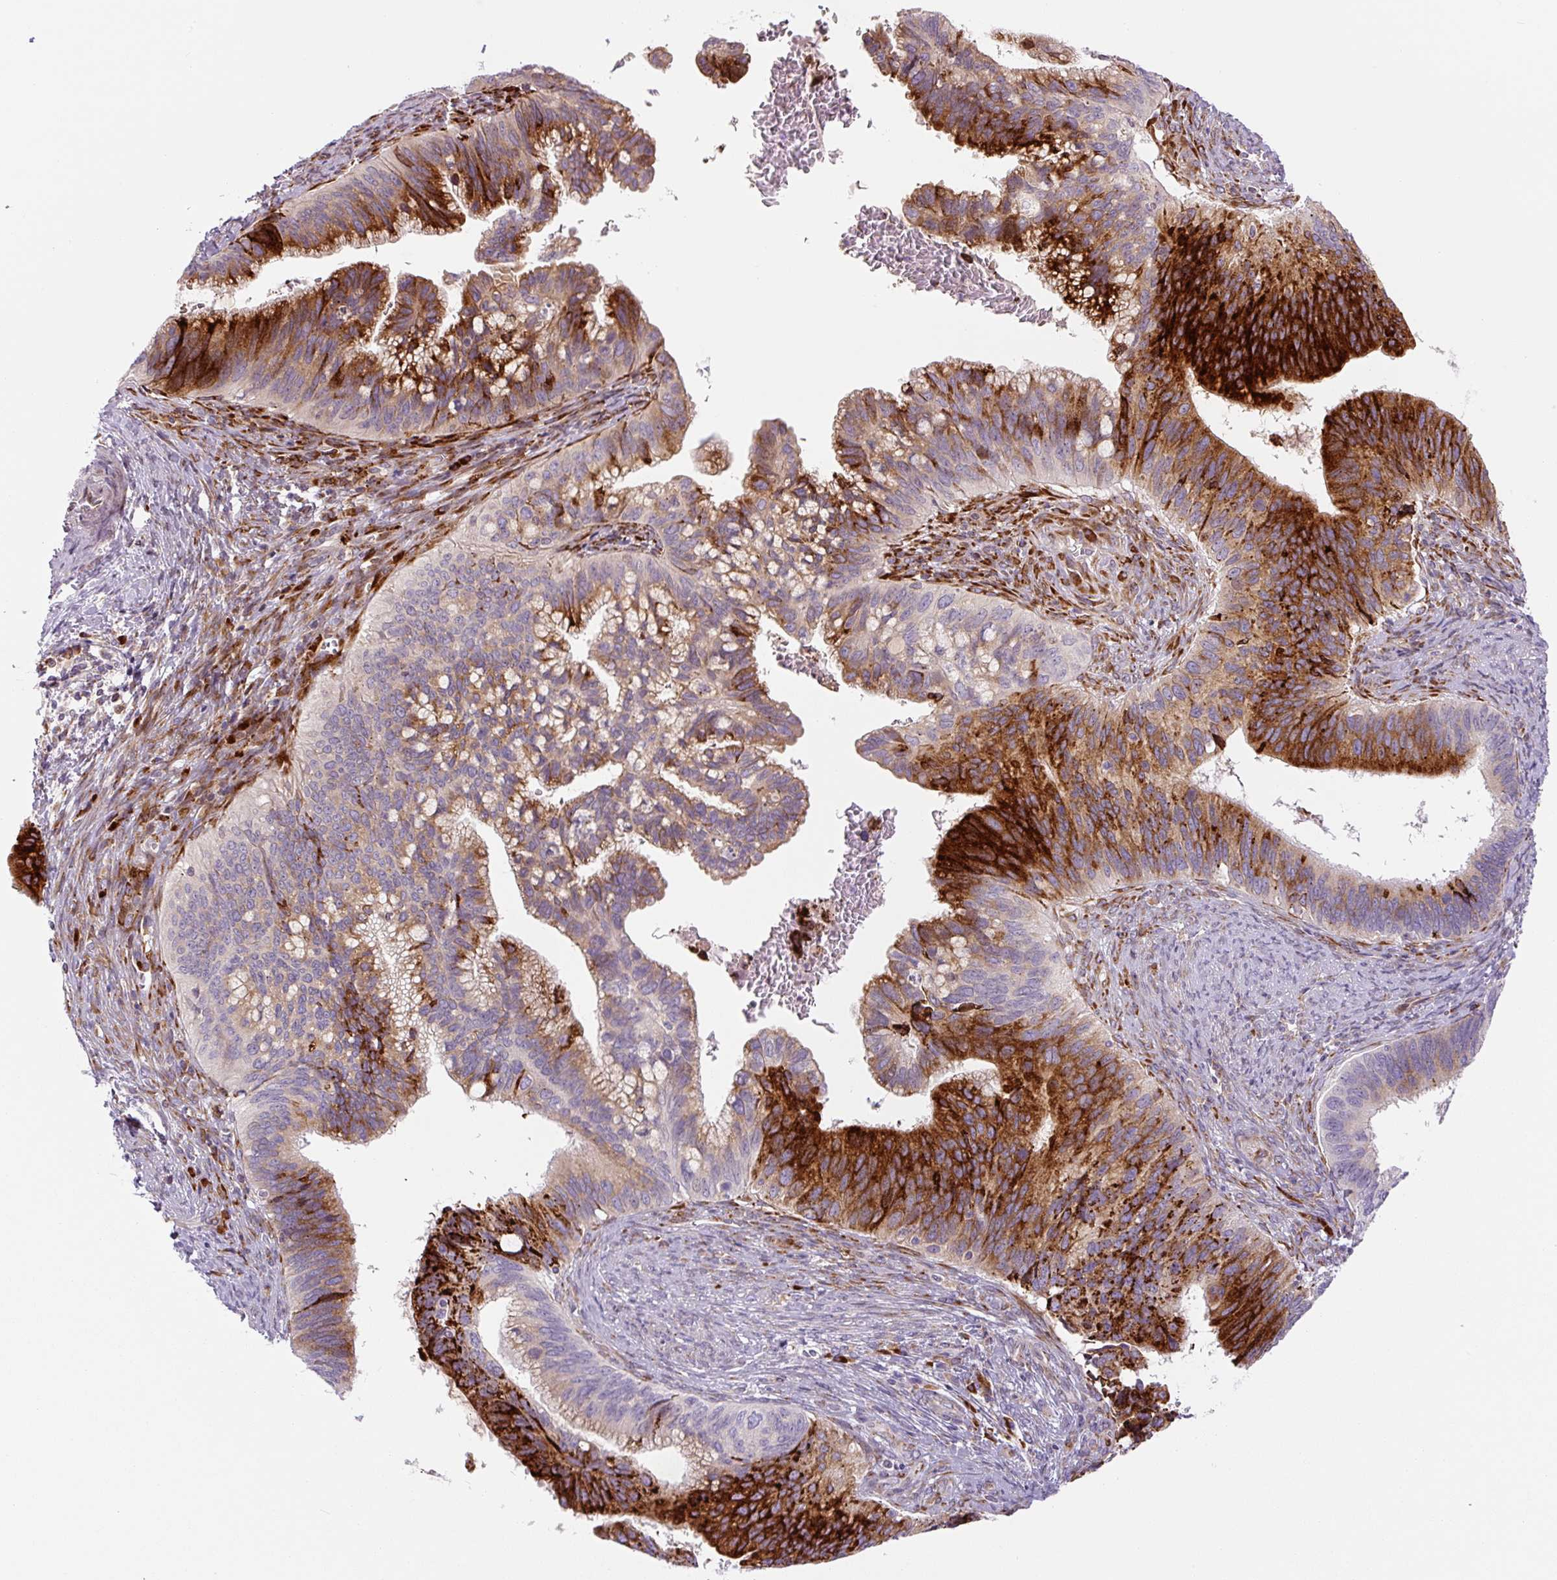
{"staining": {"intensity": "strong", "quantity": ">75%", "location": "cytoplasmic/membranous"}, "tissue": "cervical cancer", "cell_type": "Tumor cells", "image_type": "cancer", "snomed": [{"axis": "morphology", "description": "Adenocarcinoma, NOS"}, {"axis": "topography", "description": "Cervix"}], "caption": "Immunohistochemical staining of human cervical cancer (adenocarcinoma) exhibits high levels of strong cytoplasmic/membranous expression in approximately >75% of tumor cells. (IHC, brightfield microscopy, high magnification).", "gene": "DISP3", "patient": {"sex": "female", "age": 42}}